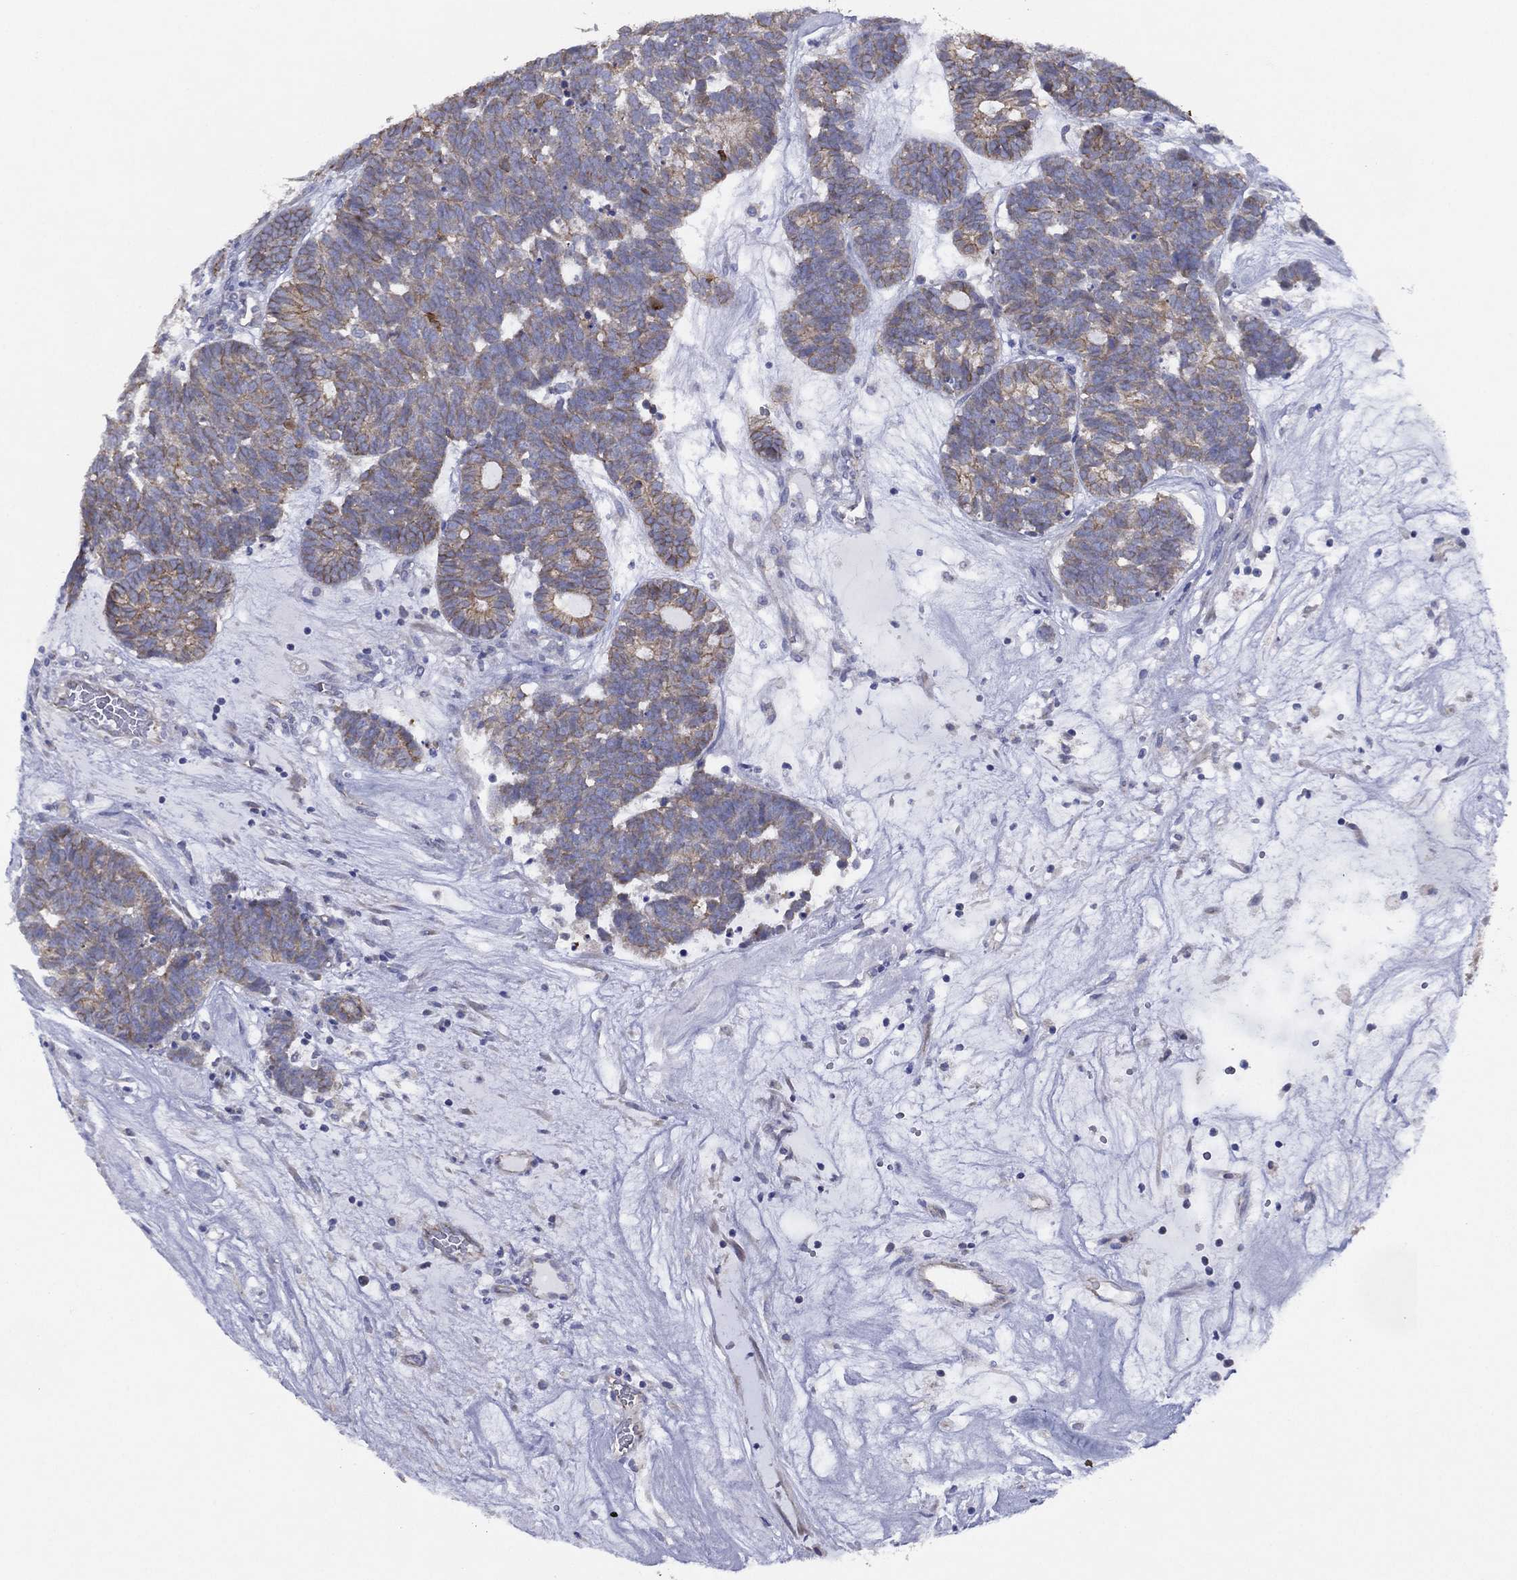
{"staining": {"intensity": "weak", "quantity": ">75%", "location": "cytoplasmic/membranous"}, "tissue": "head and neck cancer", "cell_type": "Tumor cells", "image_type": "cancer", "snomed": [{"axis": "morphology", "description": "Adenocarcinoma, NOS"}, {"axis": "topography", "description": "Head-Neck"}], "caption": "This image reveals head and neck cancer (adenocarcinoma) stained with immunohistochemistry (IHC) to label a protein in brown. The cytoplasmic/membranous of tumor cells show weak positivity for the protein. Nuclei are counter-stained blue.", "gene": "ZNF223", "patient": {"sex": "female", "age": 81}}